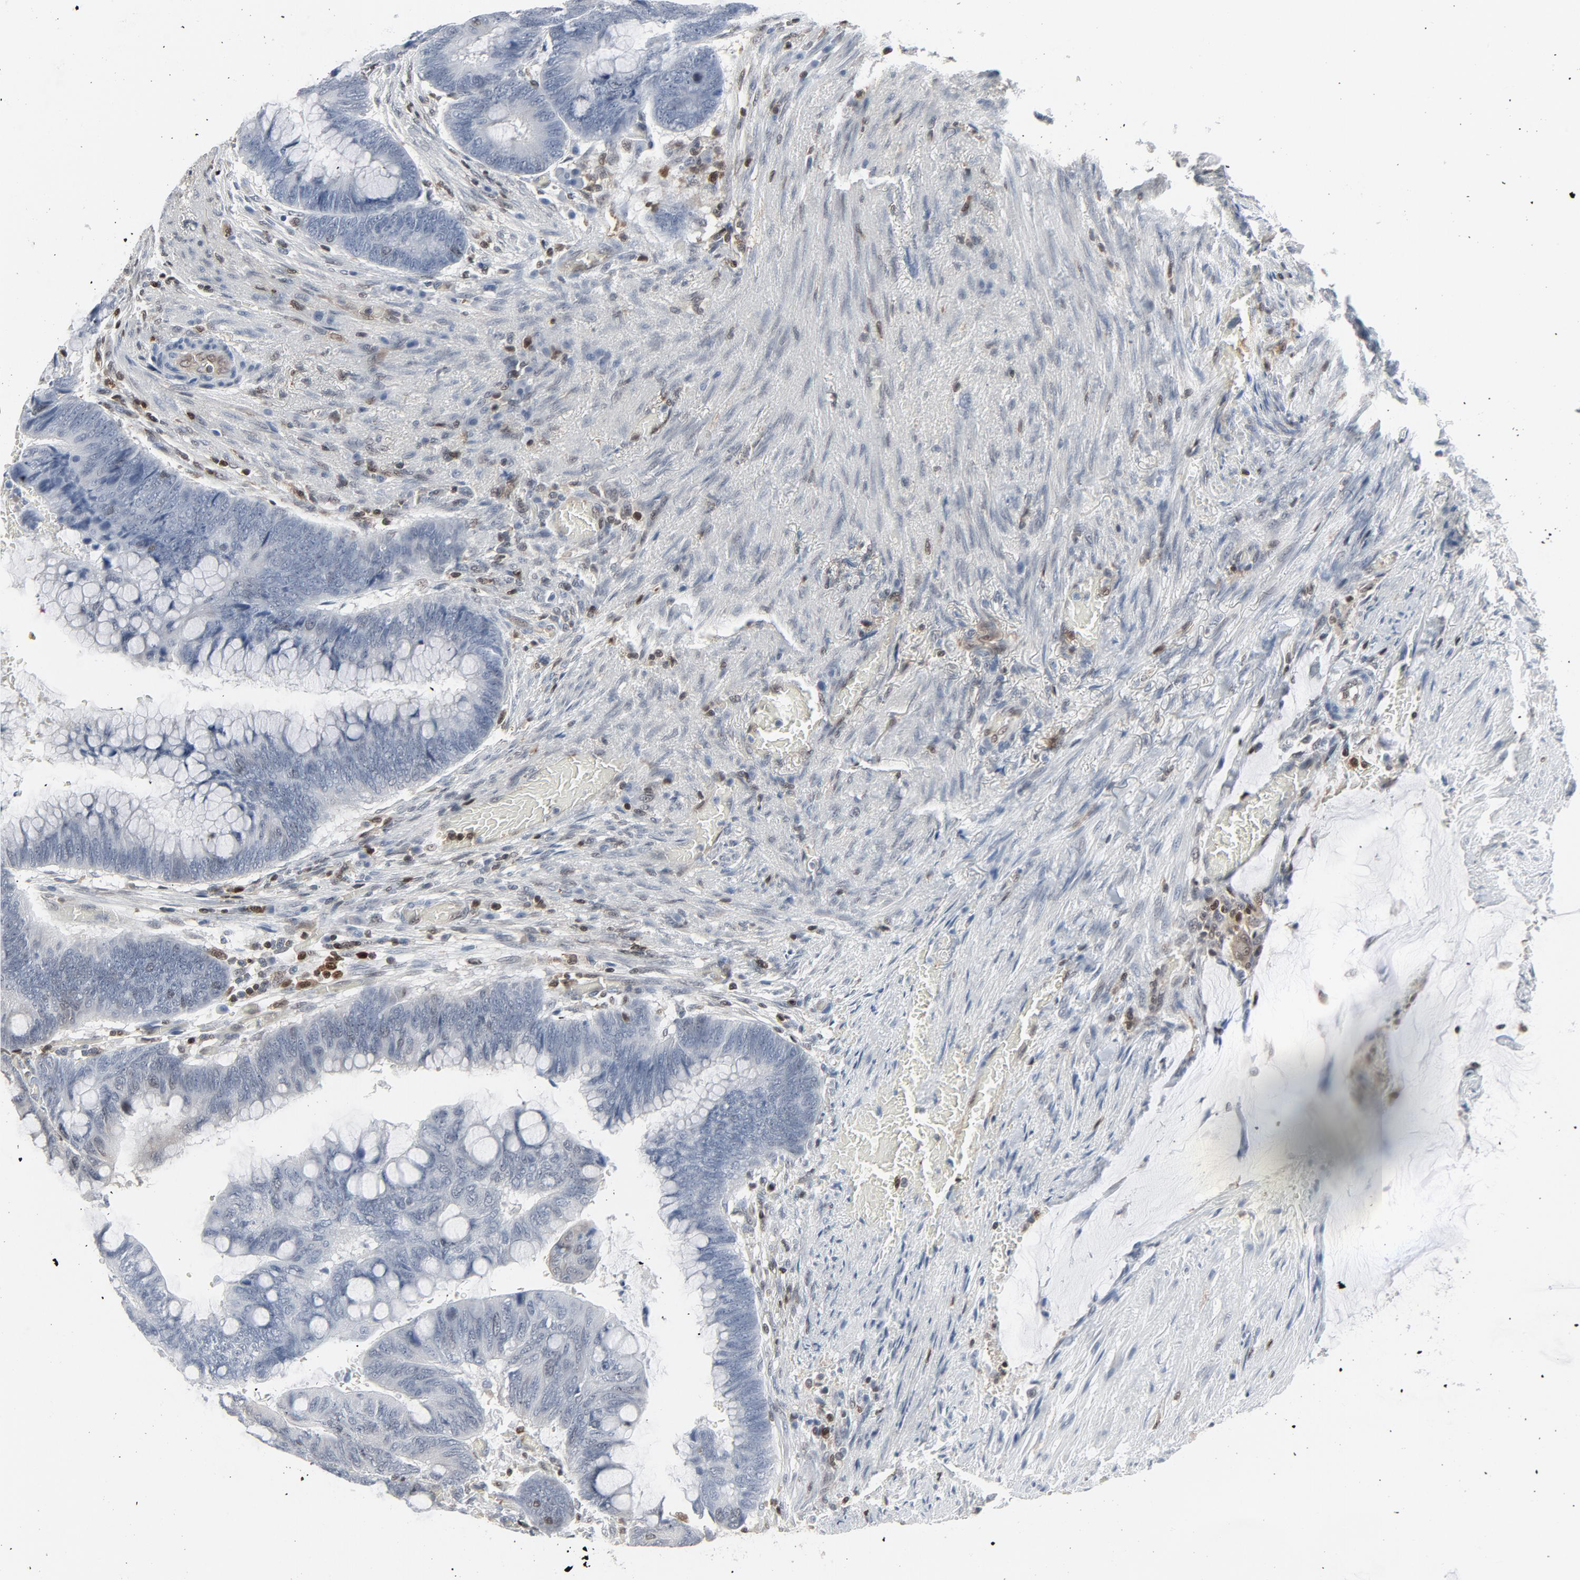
{"staining": {"intensity": "negative", "quantity": "none", "location": "none"}, "tissue": "colorectal cancer", "cell_type": "Tumor cells", "image_type": "cancer", "snomed": [{"axis": "morphology", "description": "Normal tissue, NOS"}, {"axis": "morphology", "description": "Adenocarcinoma, NOS"}, {"axis": "topography", "description": "Rectum"}], "caption": "Protein analysis of colorectal cancer displays no significant expression in tumor cells. The staining was performed using DAB (3,3'-diaminobenzidine) to visualize the protein expression in brown, while the nuclei were stained in blue with hematoxylin (Magnification: 20x).", "gene": "STAT5A", "patient": {"sex": "male", "age": 92}}